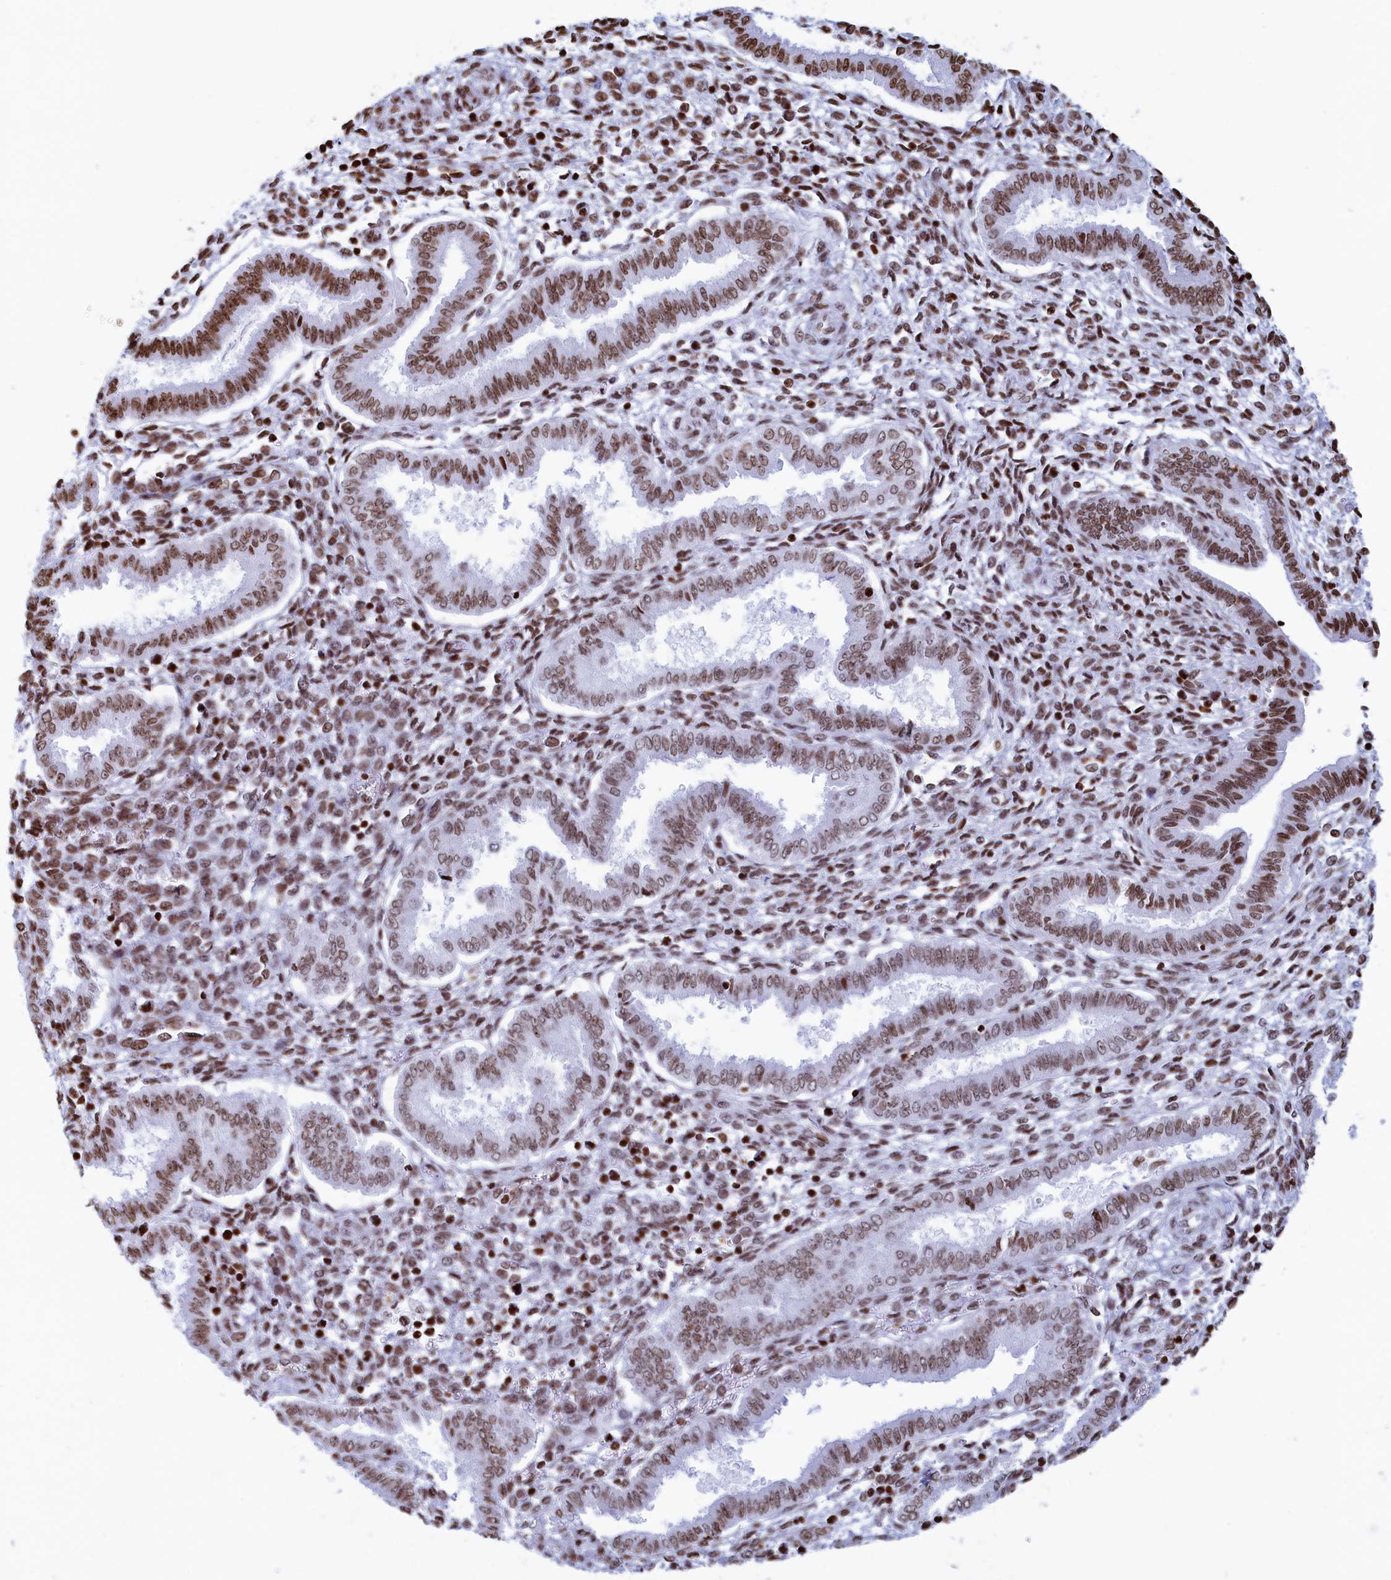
{"staining": {"intensity": "moderate", "quantity": ">75%", "location": "nuclear"}, "tissue": "endometrium", "cell_type": "Cells in endometrial stroma", "image_type": "normal", "snomed": [{"axis": "morphology", "description": "Normal tissue, NOS"}, {"axis": "topography", "description": "Endometrium"}], "caption": "This photomicrograph demonstrates IHC staining of unremarkable human endometrium, with medium moderate nuclear positivity in approximately >75% of cells in endometrial stroma.", "gene": "APOBEC3A", "patient": {"sex": "female", "age": 24}}